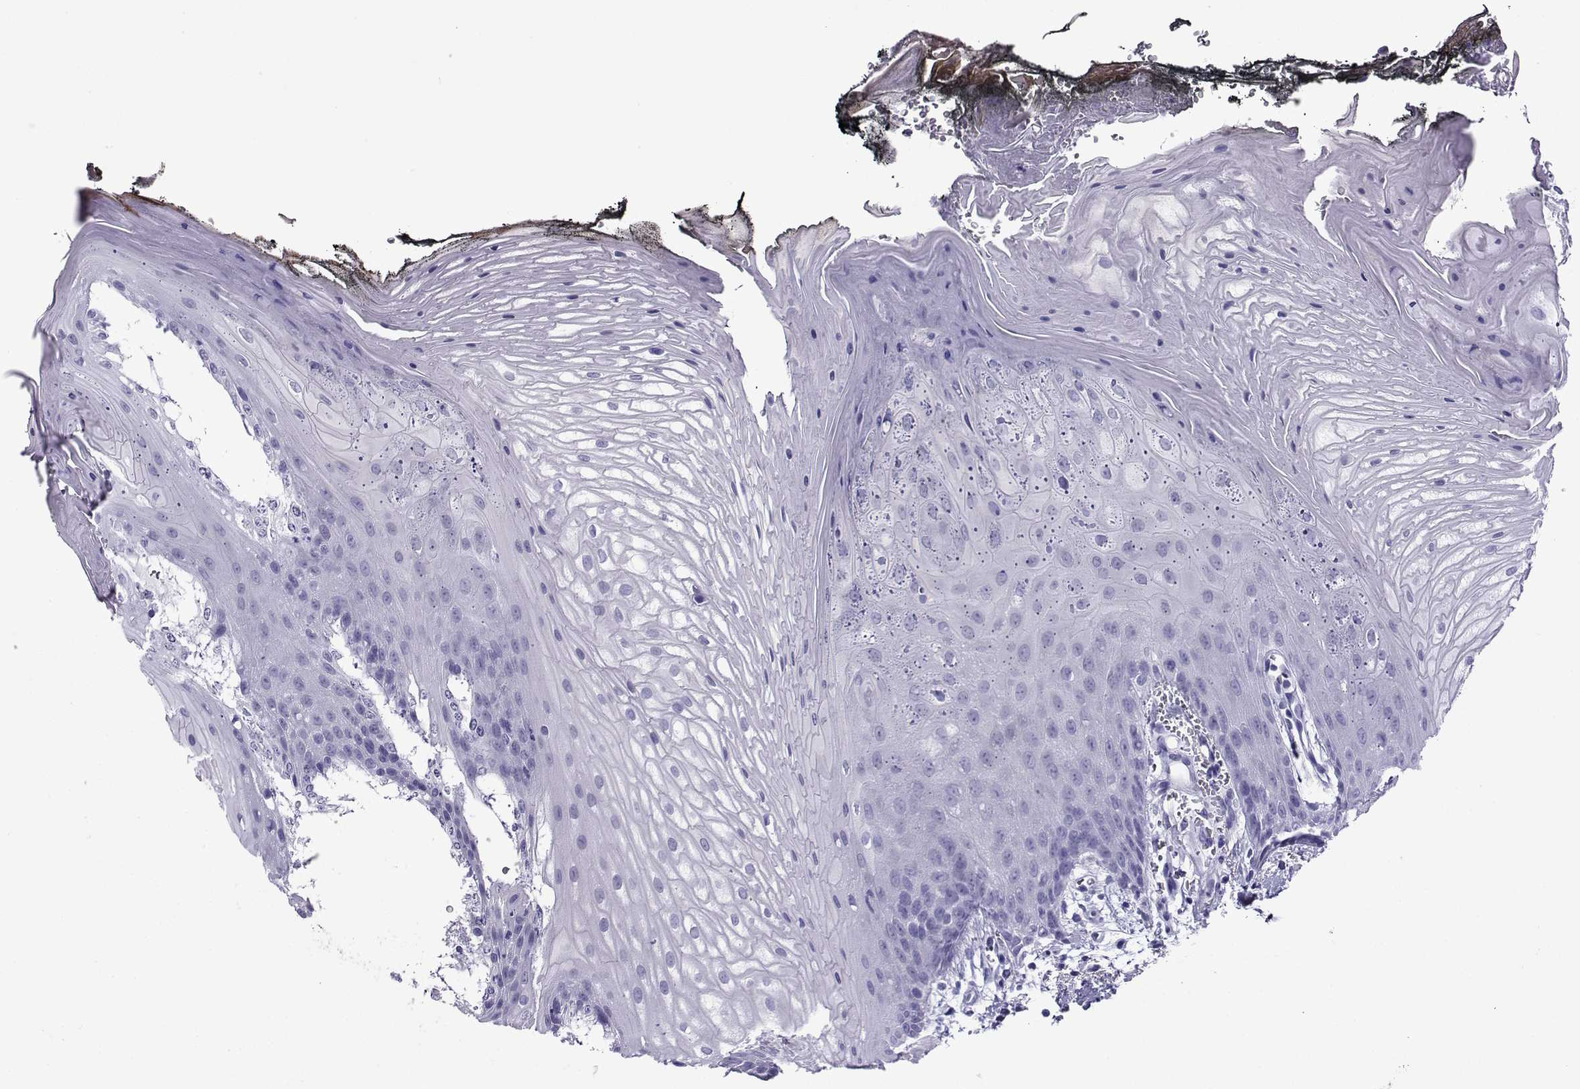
{"staining": {"intensity": "negative", "quantity": "none", "location": "none"}, "tissue": "oral mucosa", "cell_type": "Squamous epithelial cells", "image_type": "normal", "snomed": [{"axis": "morphology", "description": "Normal tissue, NOS"}, {"axis": "morphology", "description": "Squamous cell carcinoma, NOS"}, {"axis": "topography", "description": "Oral tissue"}, {"axis": "topography", "description": "Head-Neck"}], "caption": "This histopathology image is of normal oral mucosa stained with immunohistochemistry to label a protein in brown with the nuclei are counter-stained blue. There is no expression in squamous epithelial cells.", "gene": "CRYBB1", "patient": {"sex": "male", "age": 65}}